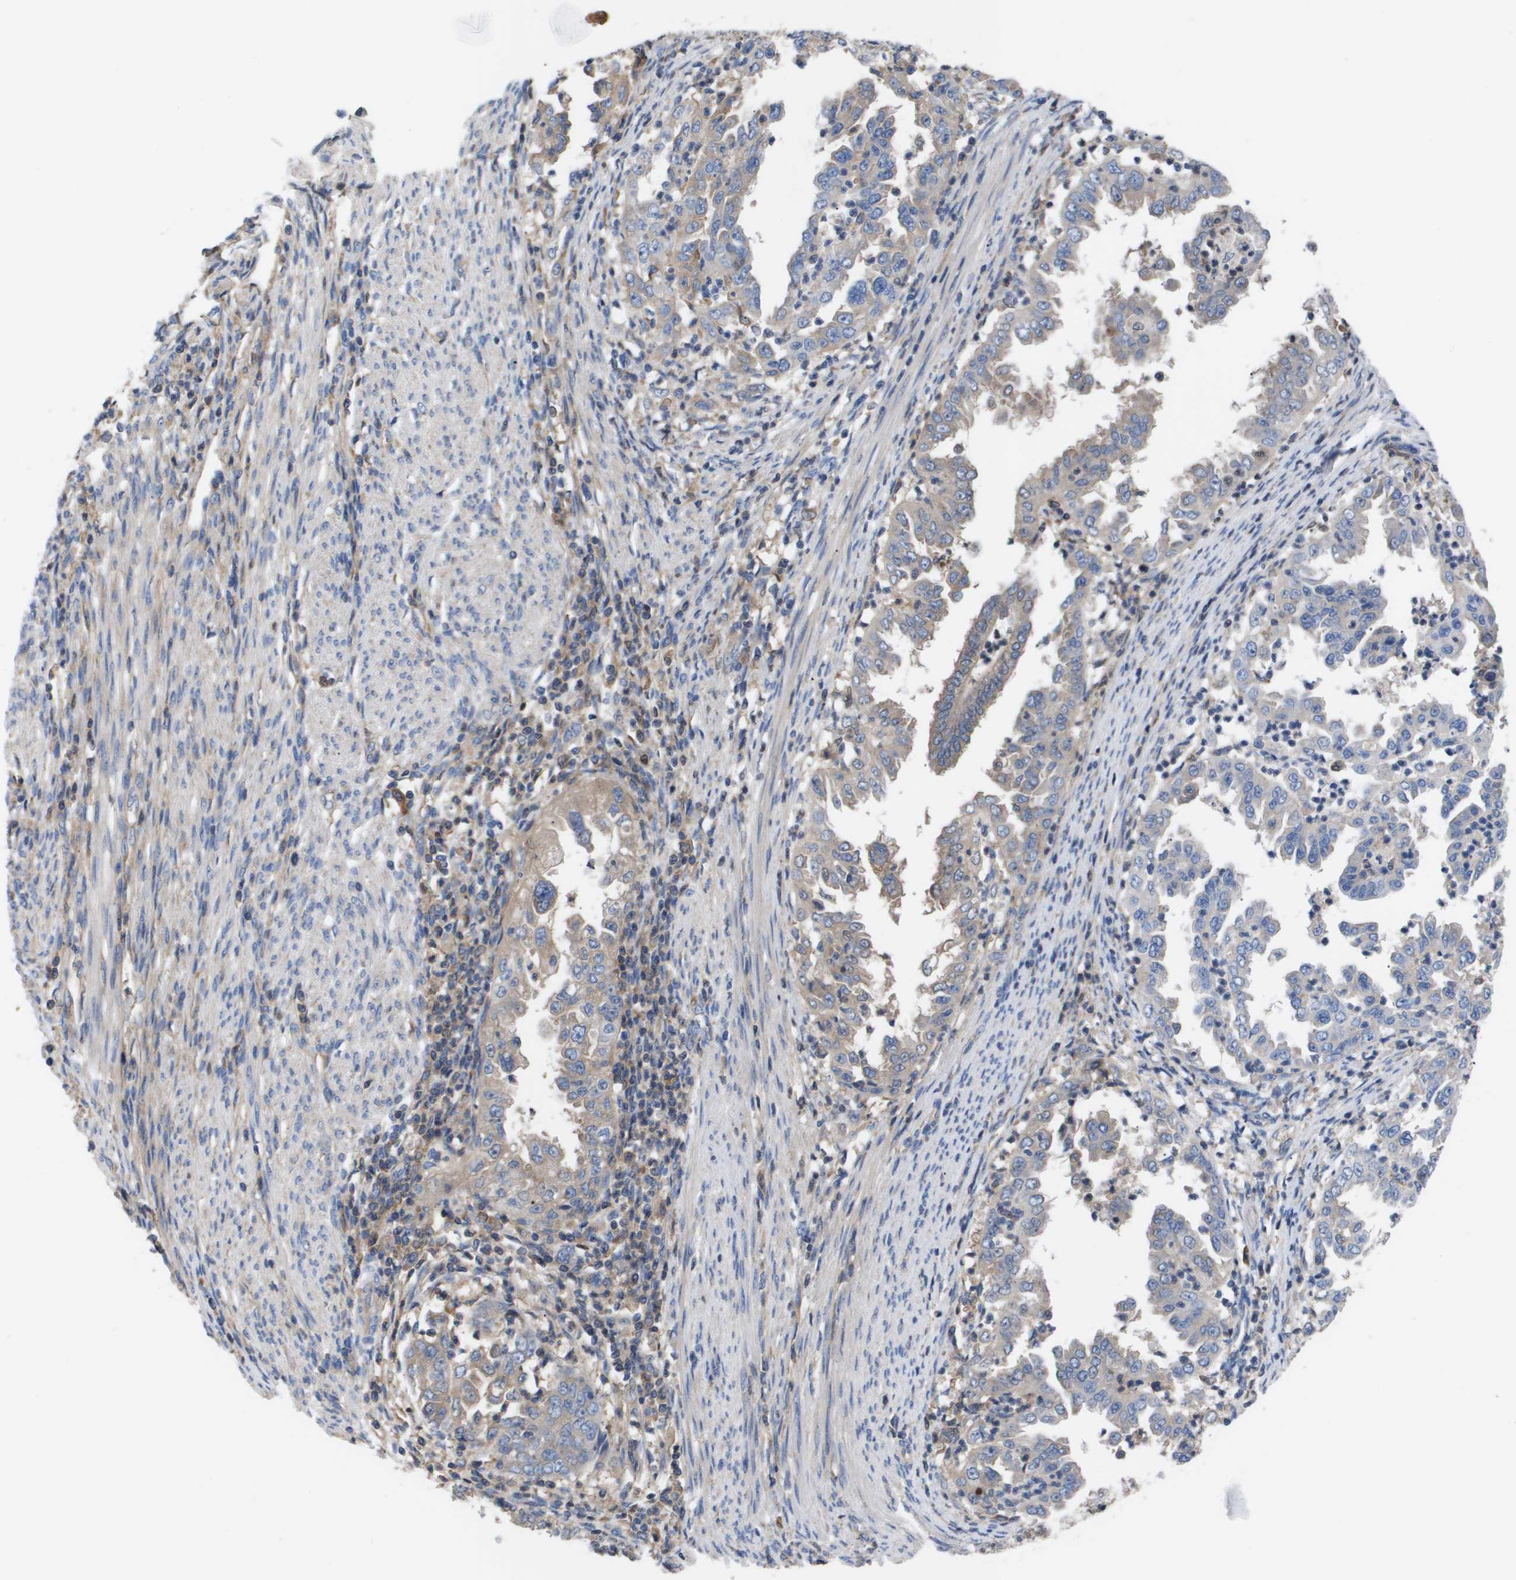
{"staining": {"intensity": "weak", "quantity": "<25%", "location": "cytoplasmic/membranous"}, "tissue": "endometrial cancer", "cell_type": "Tumor cells", "image_type": "cancer", "snomed": [{"axis": "morphology", "description": "Adenocarcinoma, NOS"}, {"axis": "topography", "description": "Endometrium"}], "caption": "This is a micrograph of IHC staining of adenocarcinoma (endometrial), which shows no staining in tumor cells.", "gene": "SERPINA6", "patient": {"sex": "female", "age": 85}}